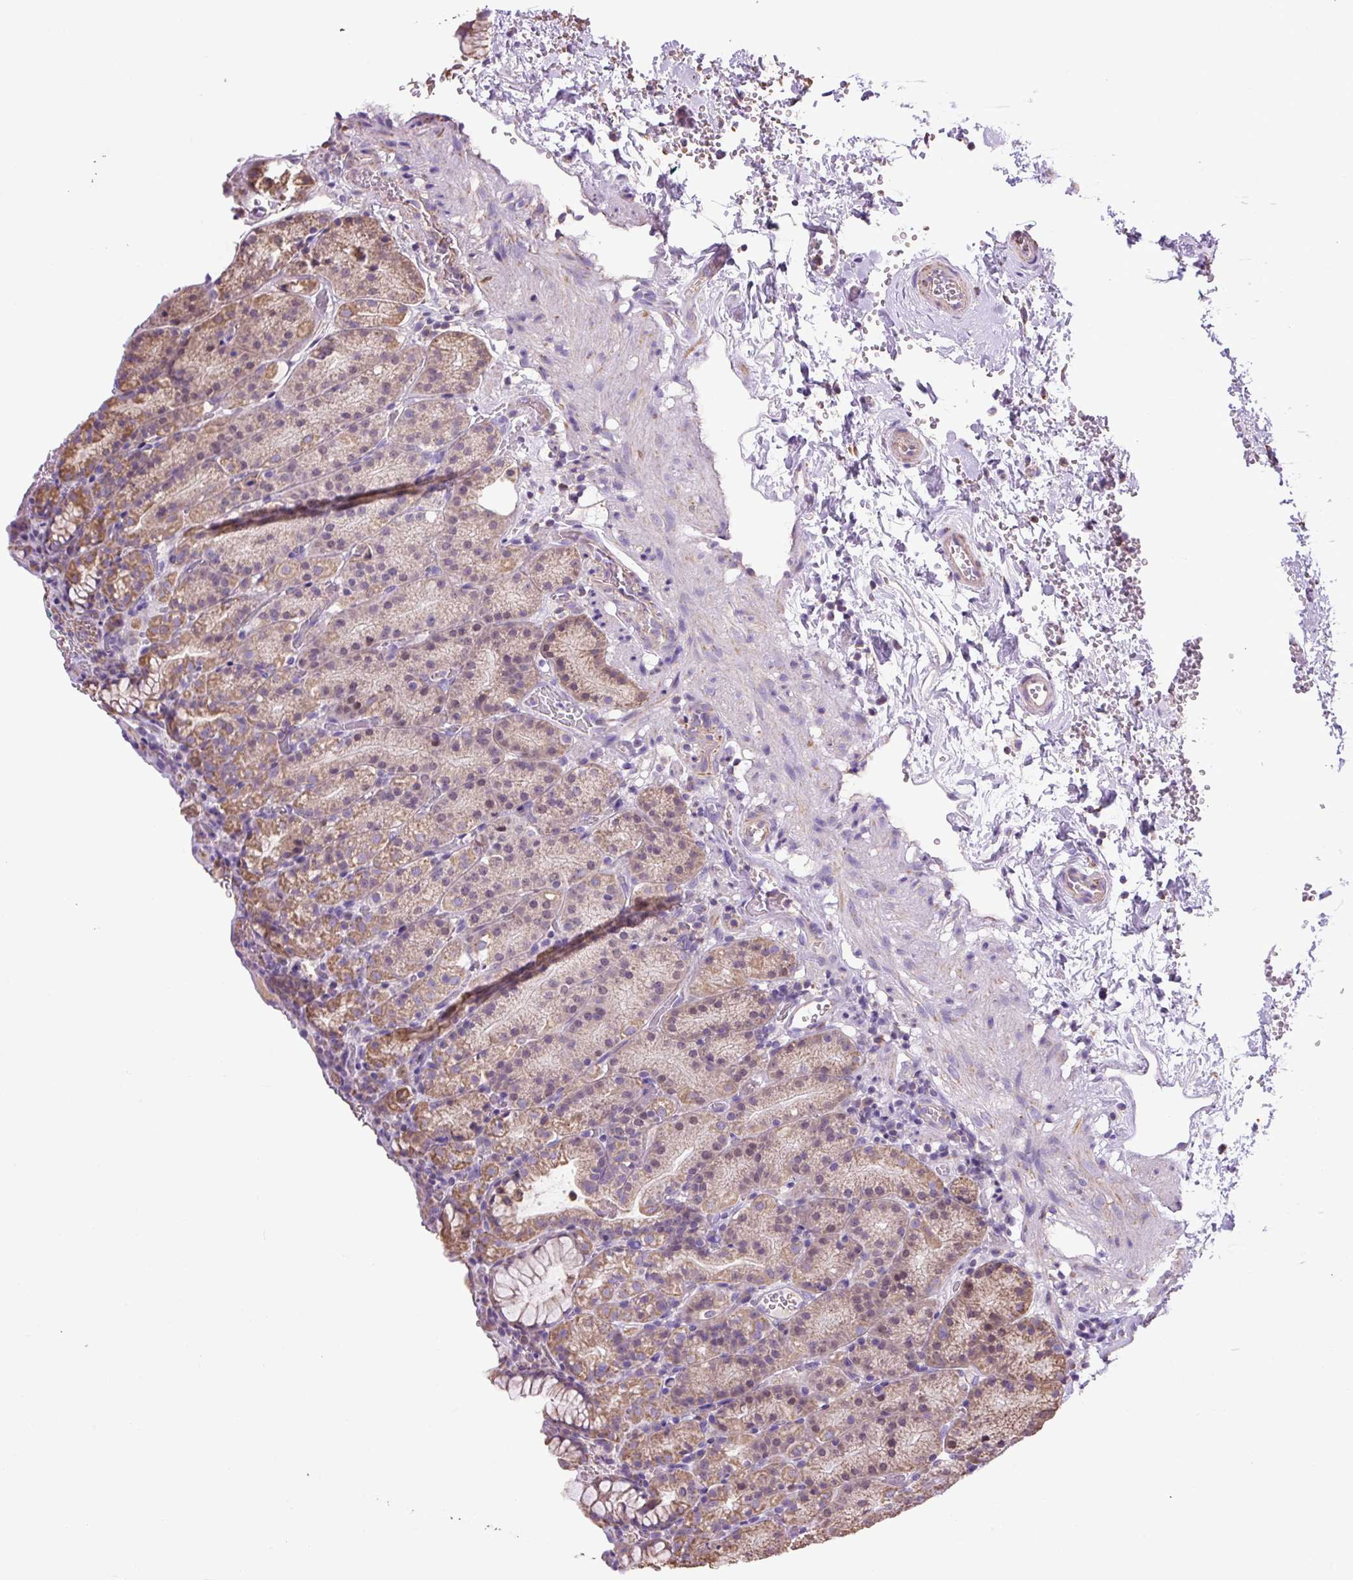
{"staining": {"intensity": "moderate", "quantity": ">75%", "location": "cytoplasmic/membranous,nuclear"}, "tissue": "stomach", "cell_type": "Glandular cells", "image_type": "normal", "snomed": [{"axis": "morphology", "description": "Normal tissue, NOS"}, {"axis": "topography", "description": "Stomach, upper"}], "caption": "Glandular cells show moderate cytoplasmic/membranous,nuclear positivity in approximately >75% of cells in benign stomach.", "gene": "PLCG1", "patient": {"sex": "female", "age": 81}}